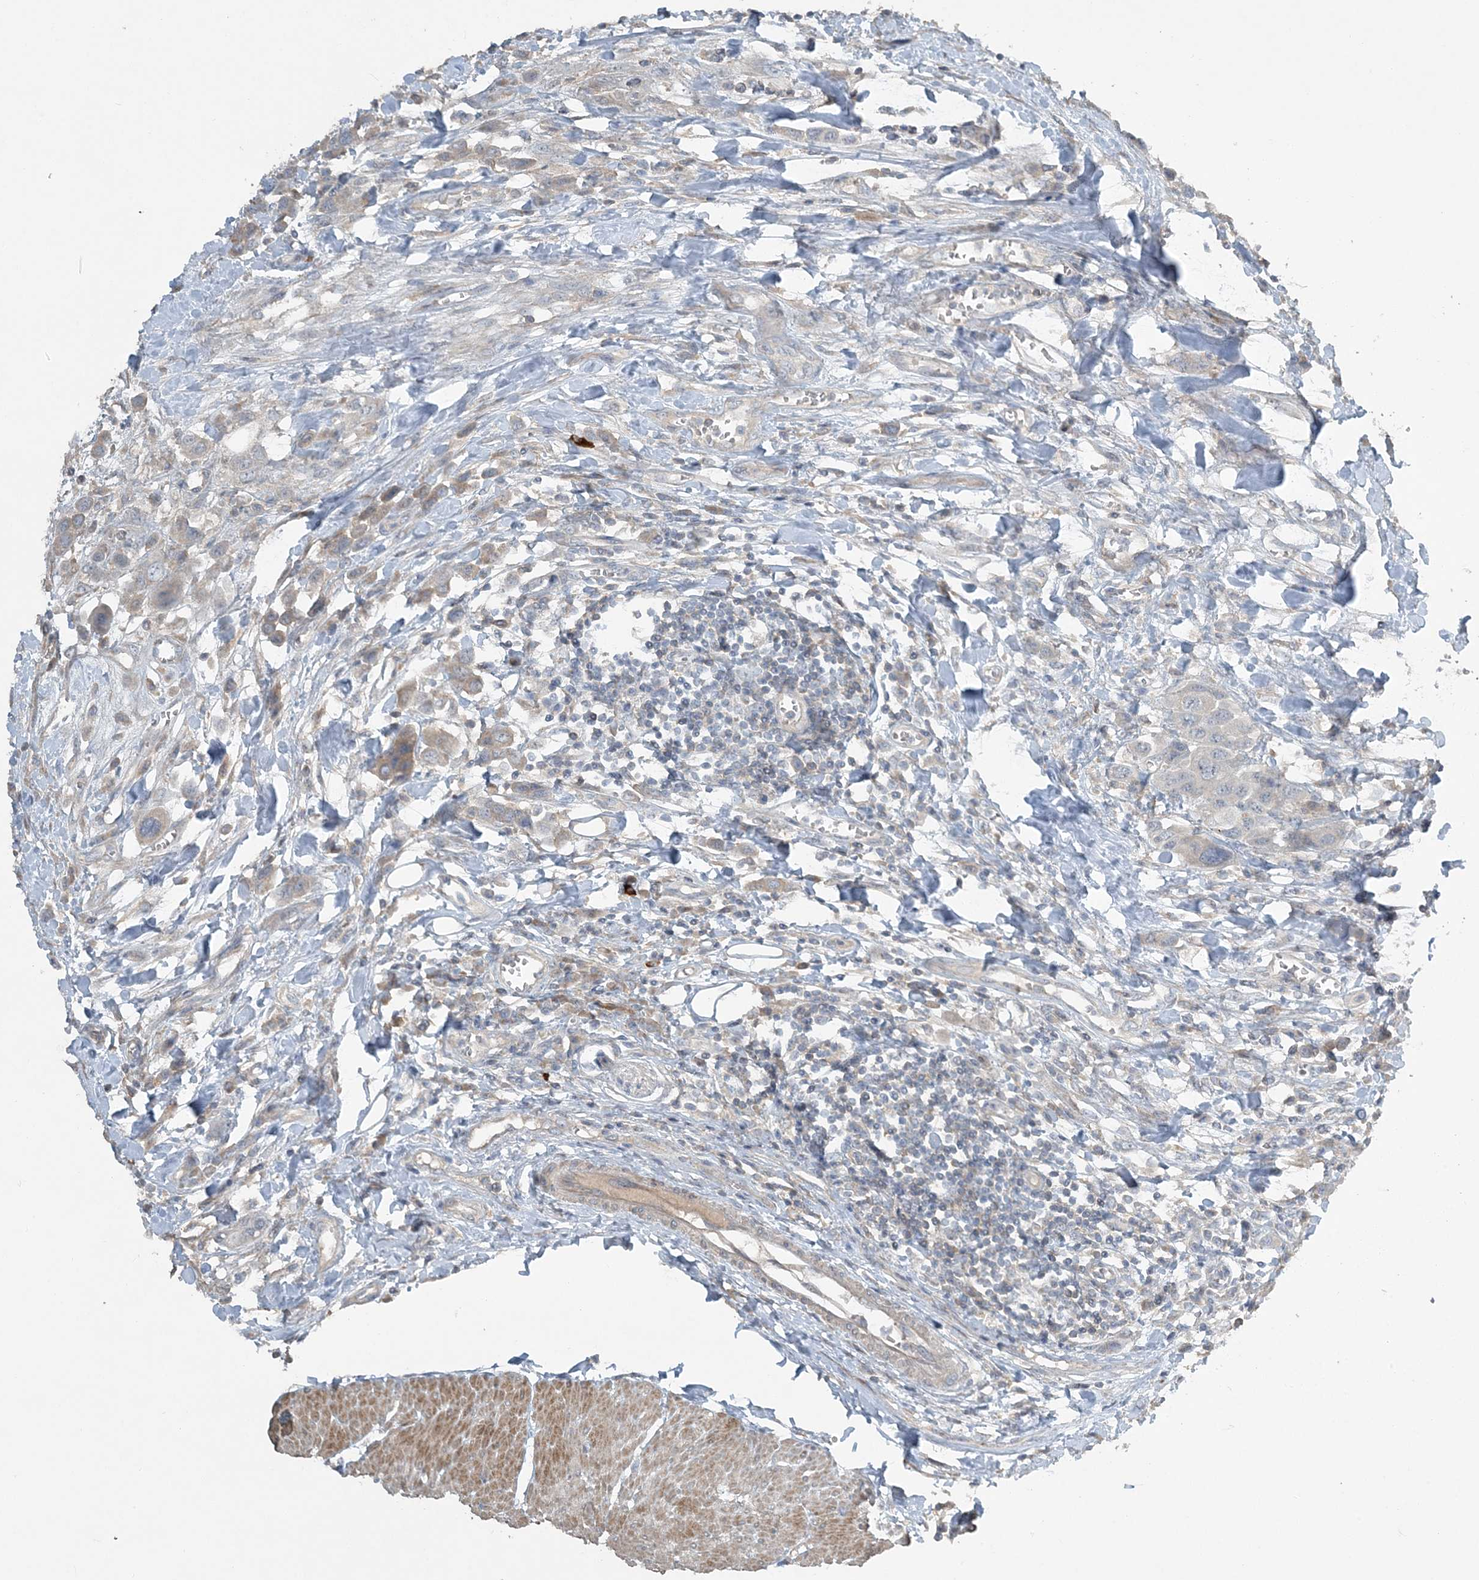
{"staining": {"intensity": "negative", "quantity": "none", "location": "none"}, "tissue": "urothelial cancer", "cell_type": "Tumor cells", "image_type": "cancer", "snomed": [{"axis": "morphology", "description": "Urothelial carcinoma, High grade"}, {"axis": "topography", "description": "Urinary bladder"}], "caption": "Tumor cells show no significant staining in urothelial carcinoma (high-grade). (Immunohistochemistry (ihc), brightfield microscopy, high magnification).", "gene": "SLC4A10", "patient": {"sex": "male", "age": 50}}